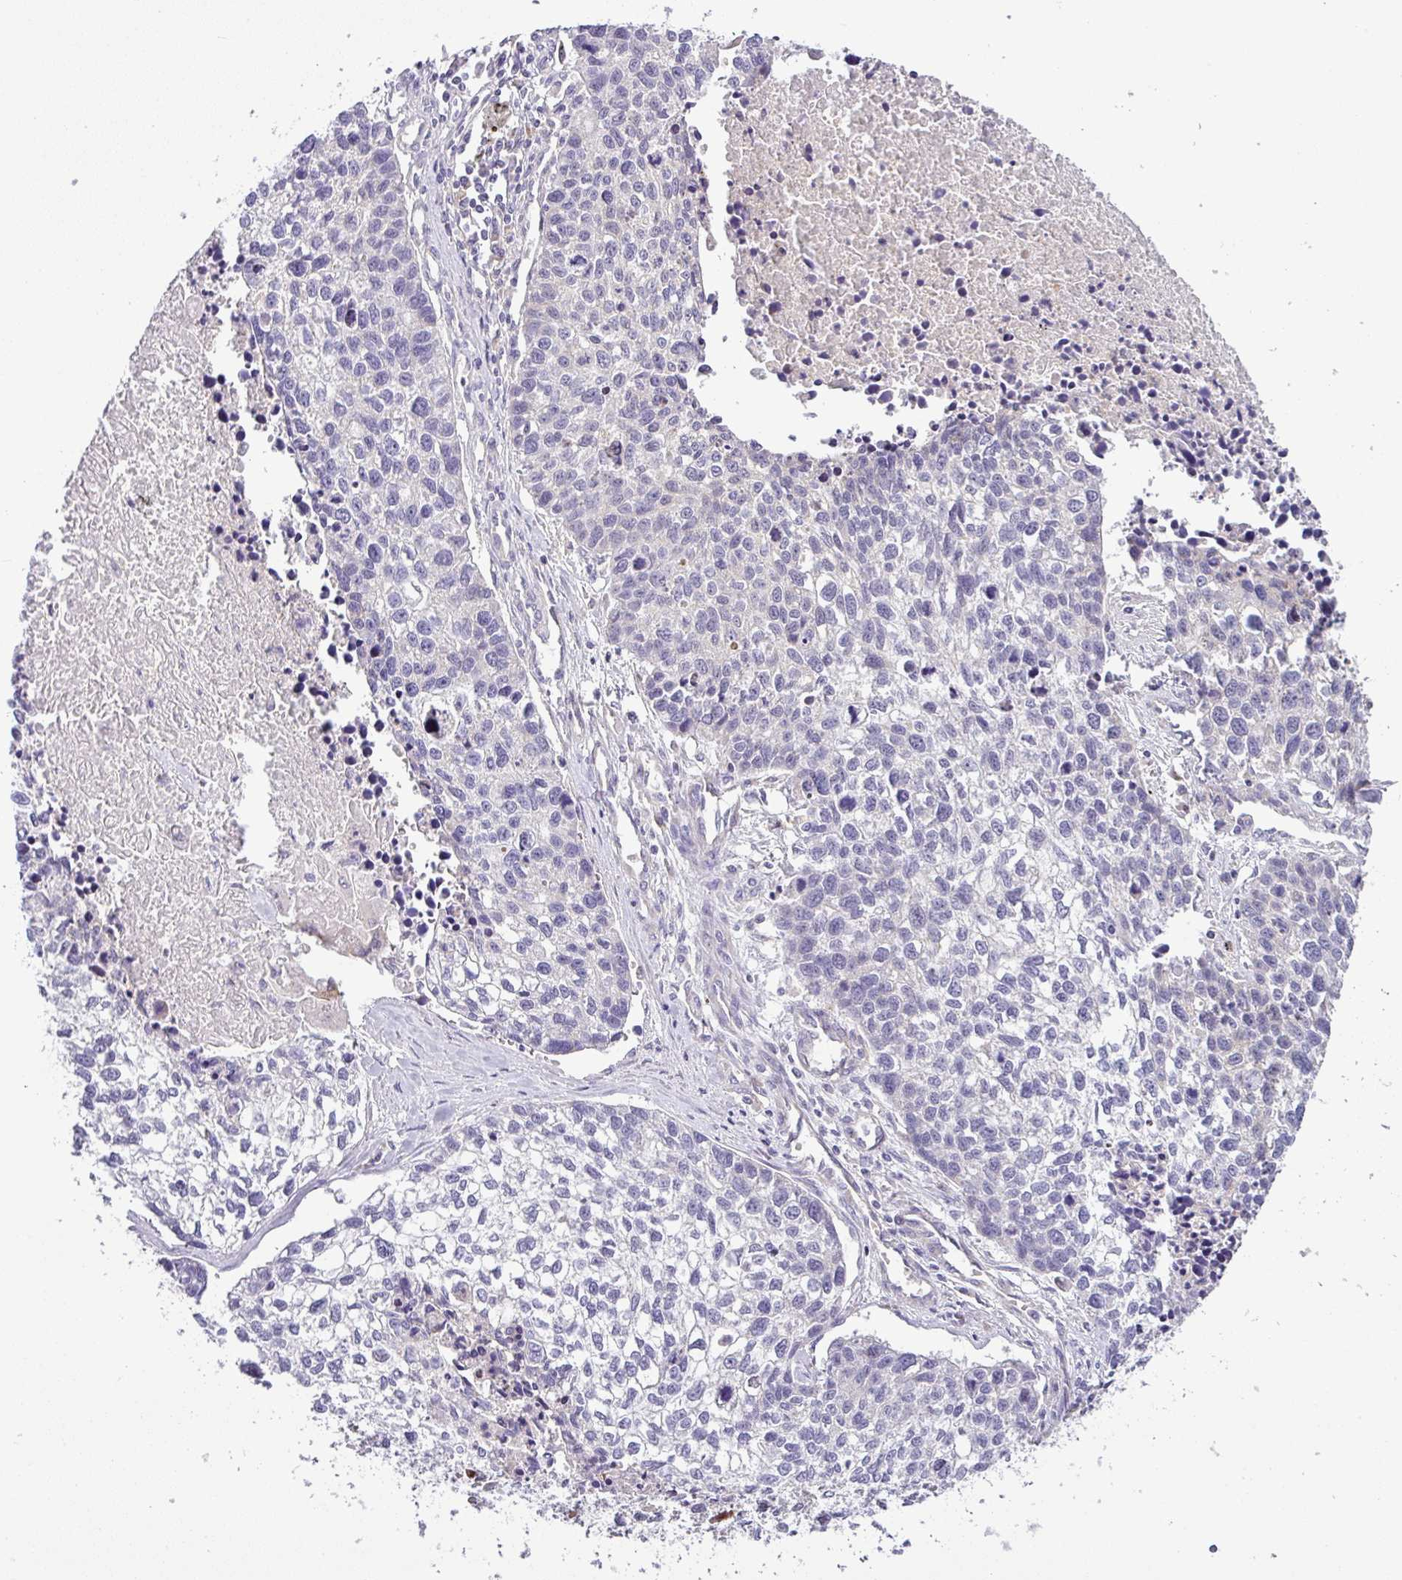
{"staining": {"intensity": "negative", "quantity": "none", "location": "none"}, "tissue": "lung cancer", "cell_type": "Tumor cells", "image_type": "cancer", "snomed": [{"axis": "morphology", "description": "Squamous cell carcinoma, NOS"}, {"axis": "topography", "description": "Lung"}], "caption": "Tumor cells are negative for brown protein staining in squamous cell carcinoma (lung). (Brightfield microscopy of DAB (3,3'-diaminobenzidine) IHC at high magnification).", "gene": "NDUFB2", "patient": {"sex": "male", "age": 74}}